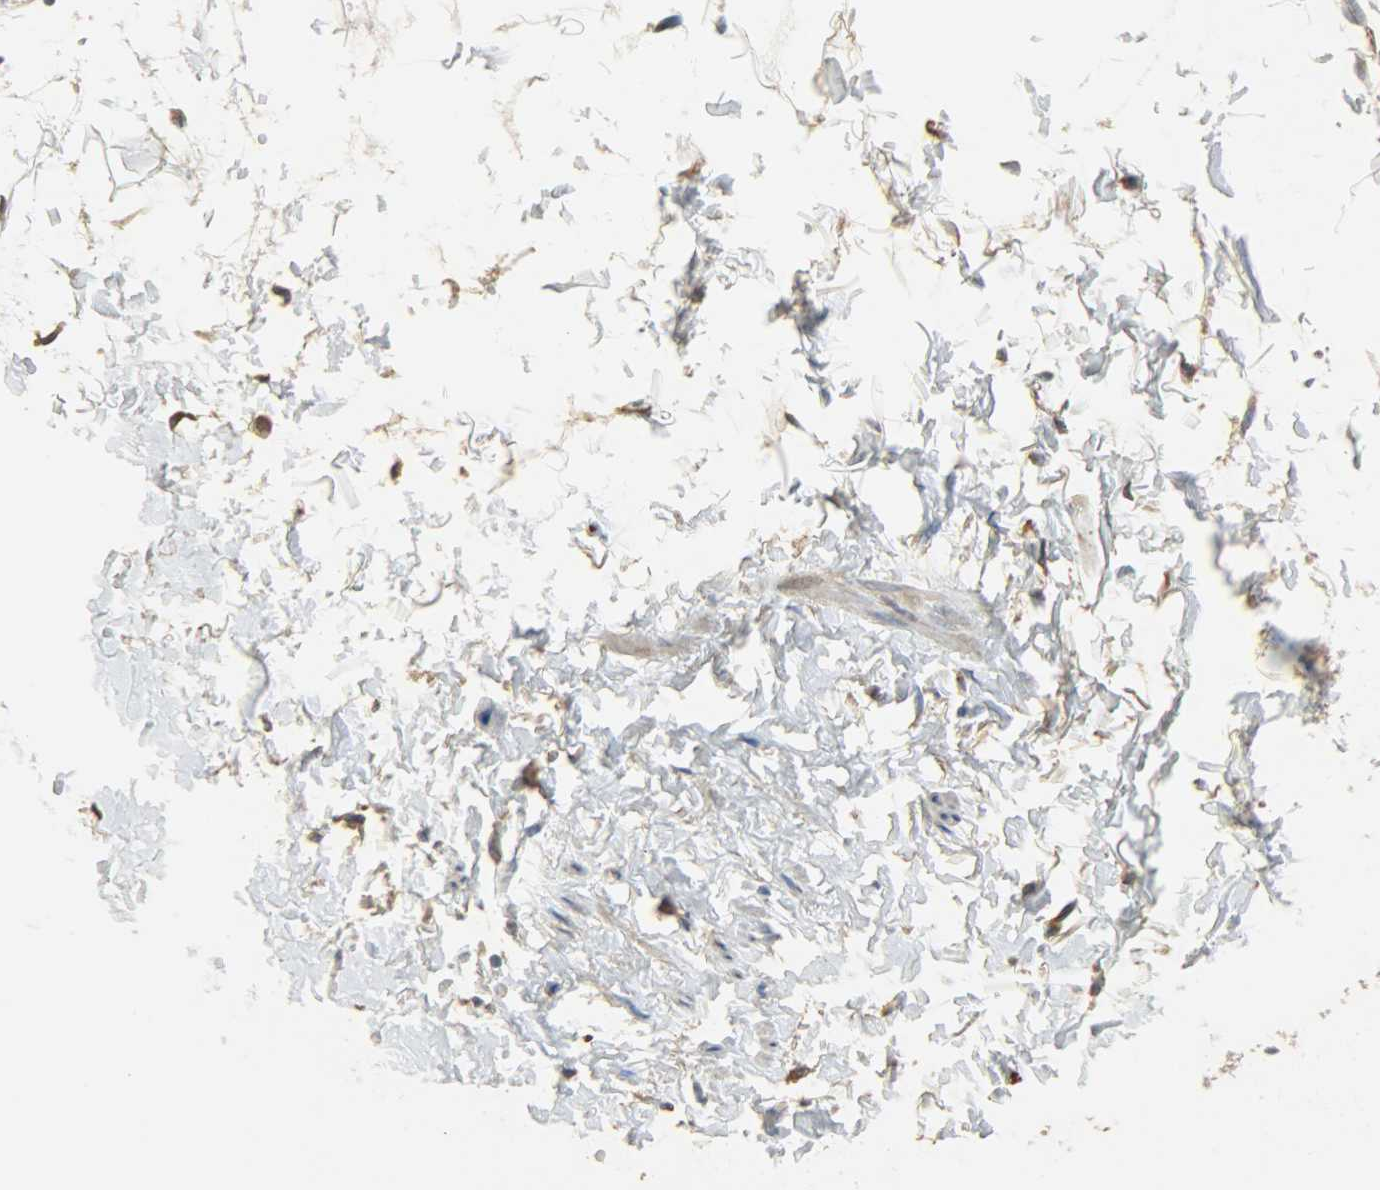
{"staining": {"intensity": "moderate", "quantity": "<25%", "location": "cytoplasmic/membranous"}, "tissue": "adipose tissue", "cell_type": "Adipocytes", "image_type": "normal", "snomed": [{"axis": "morphology", "description": "Normal tissue, NOS"}, {"axis": "morphology", "description": "Inflammation, NOS"}, {"axis": "topography", "description": "Salivary gland"}, {"axis": "topography", "description": "Peripheral nerve tissue"}], "caption": "Benign adipose tissue reveals moderate cytoplasmic/membranous expression in approximately <25% of adipocytes.", "gene": "C1orf198", "patient": {"sex": "female", "age": 75}}